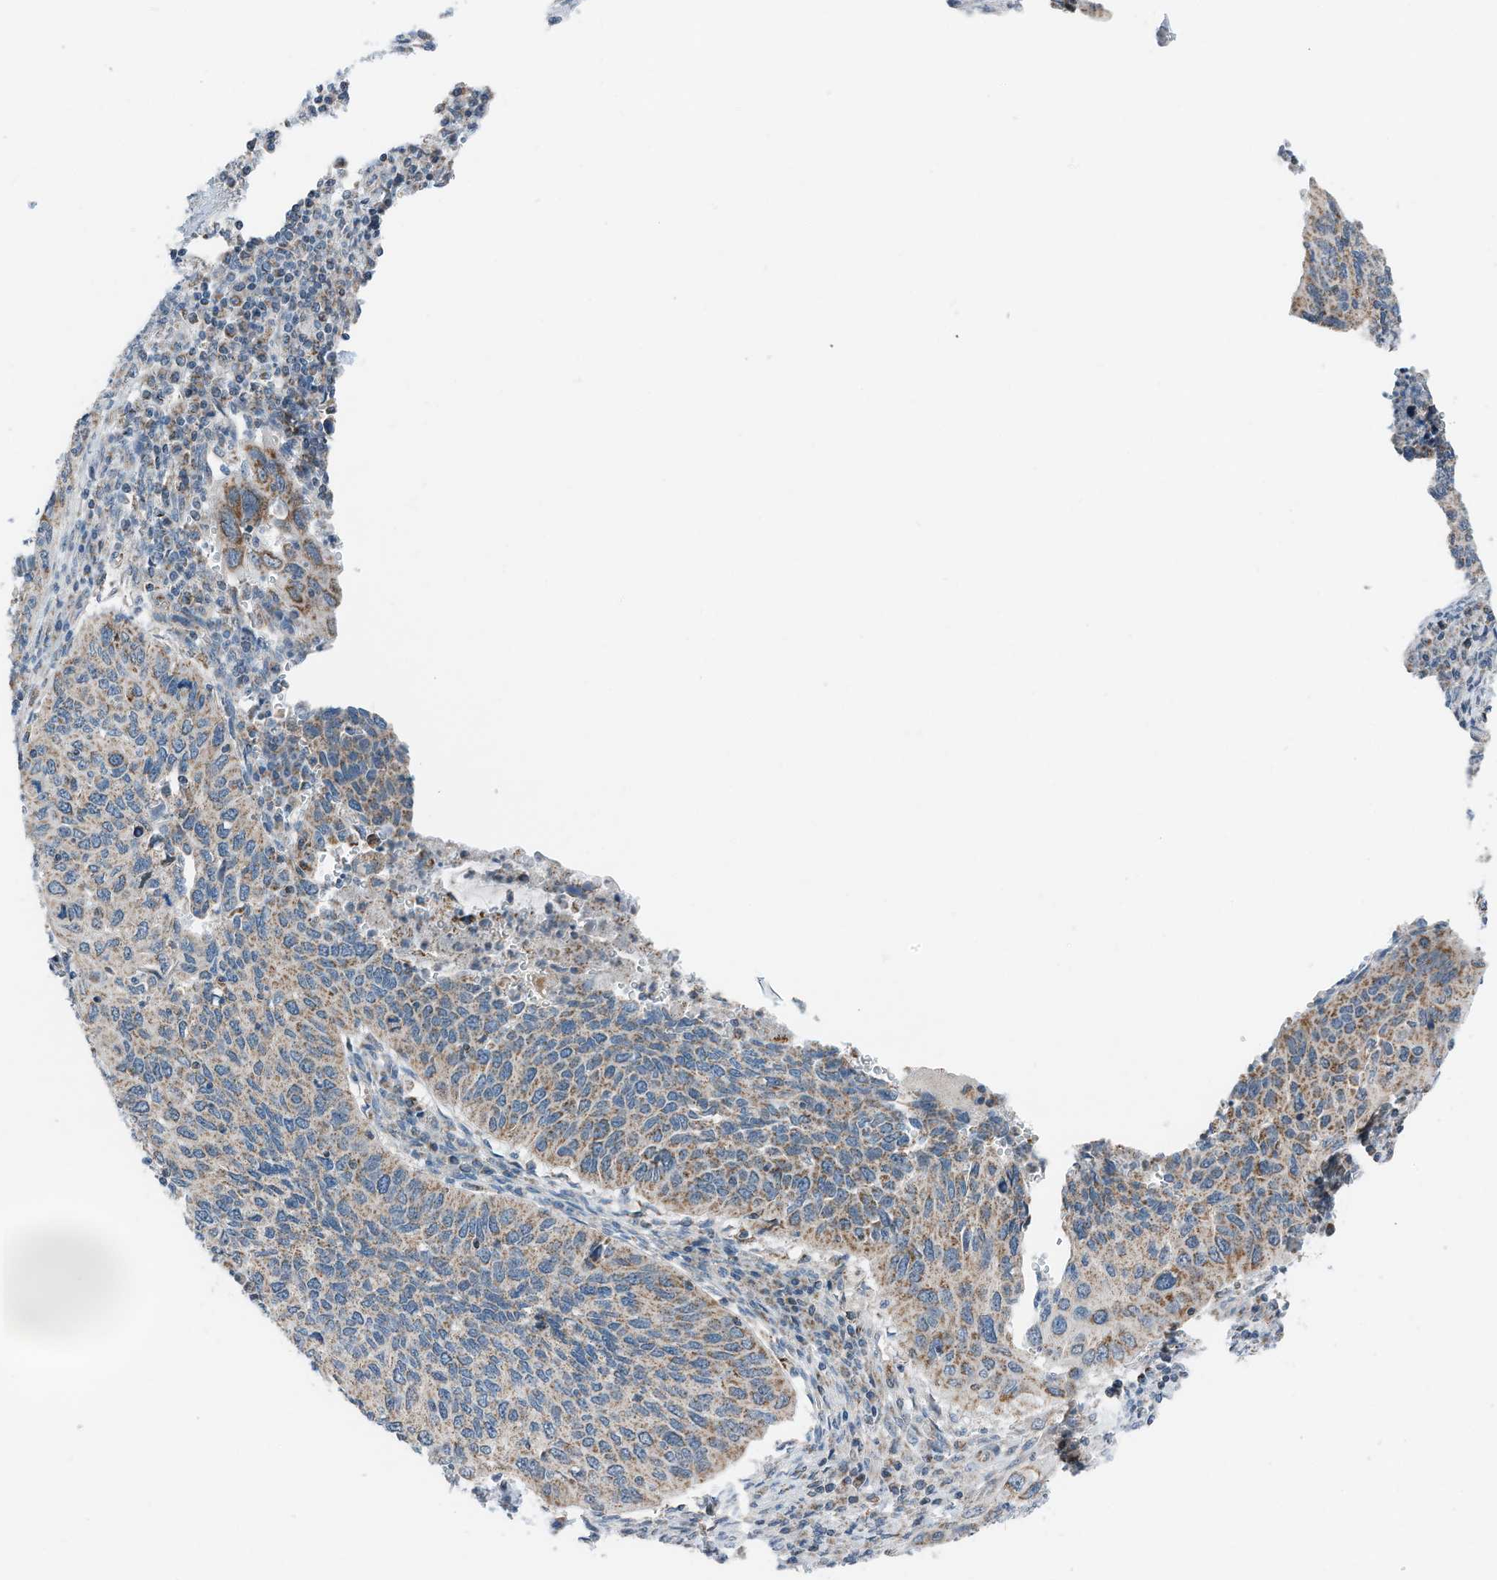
{"staining": {"intensity": "moderate", "quantity": ">75%", "location": "cytoplasmic/membranous"}, "tissue": "cervical cancer", "cell_type": "Tumor cells", "image_type": "cancer", "snomed": [{"axis": "morphology", "description": "Squamous cell carcinoma, NOS"}, {"axis": "topography", "description": "Cervix"}], "caption": "Cervical squamous cell carcinoma was stained to show a protein in brown. There is medium levels of moderate cytoplasmic/membranous staining in approximately >75% of tumor cells.", "gene": "RMND1", "patient": {"sex": "female", "age": 38}}